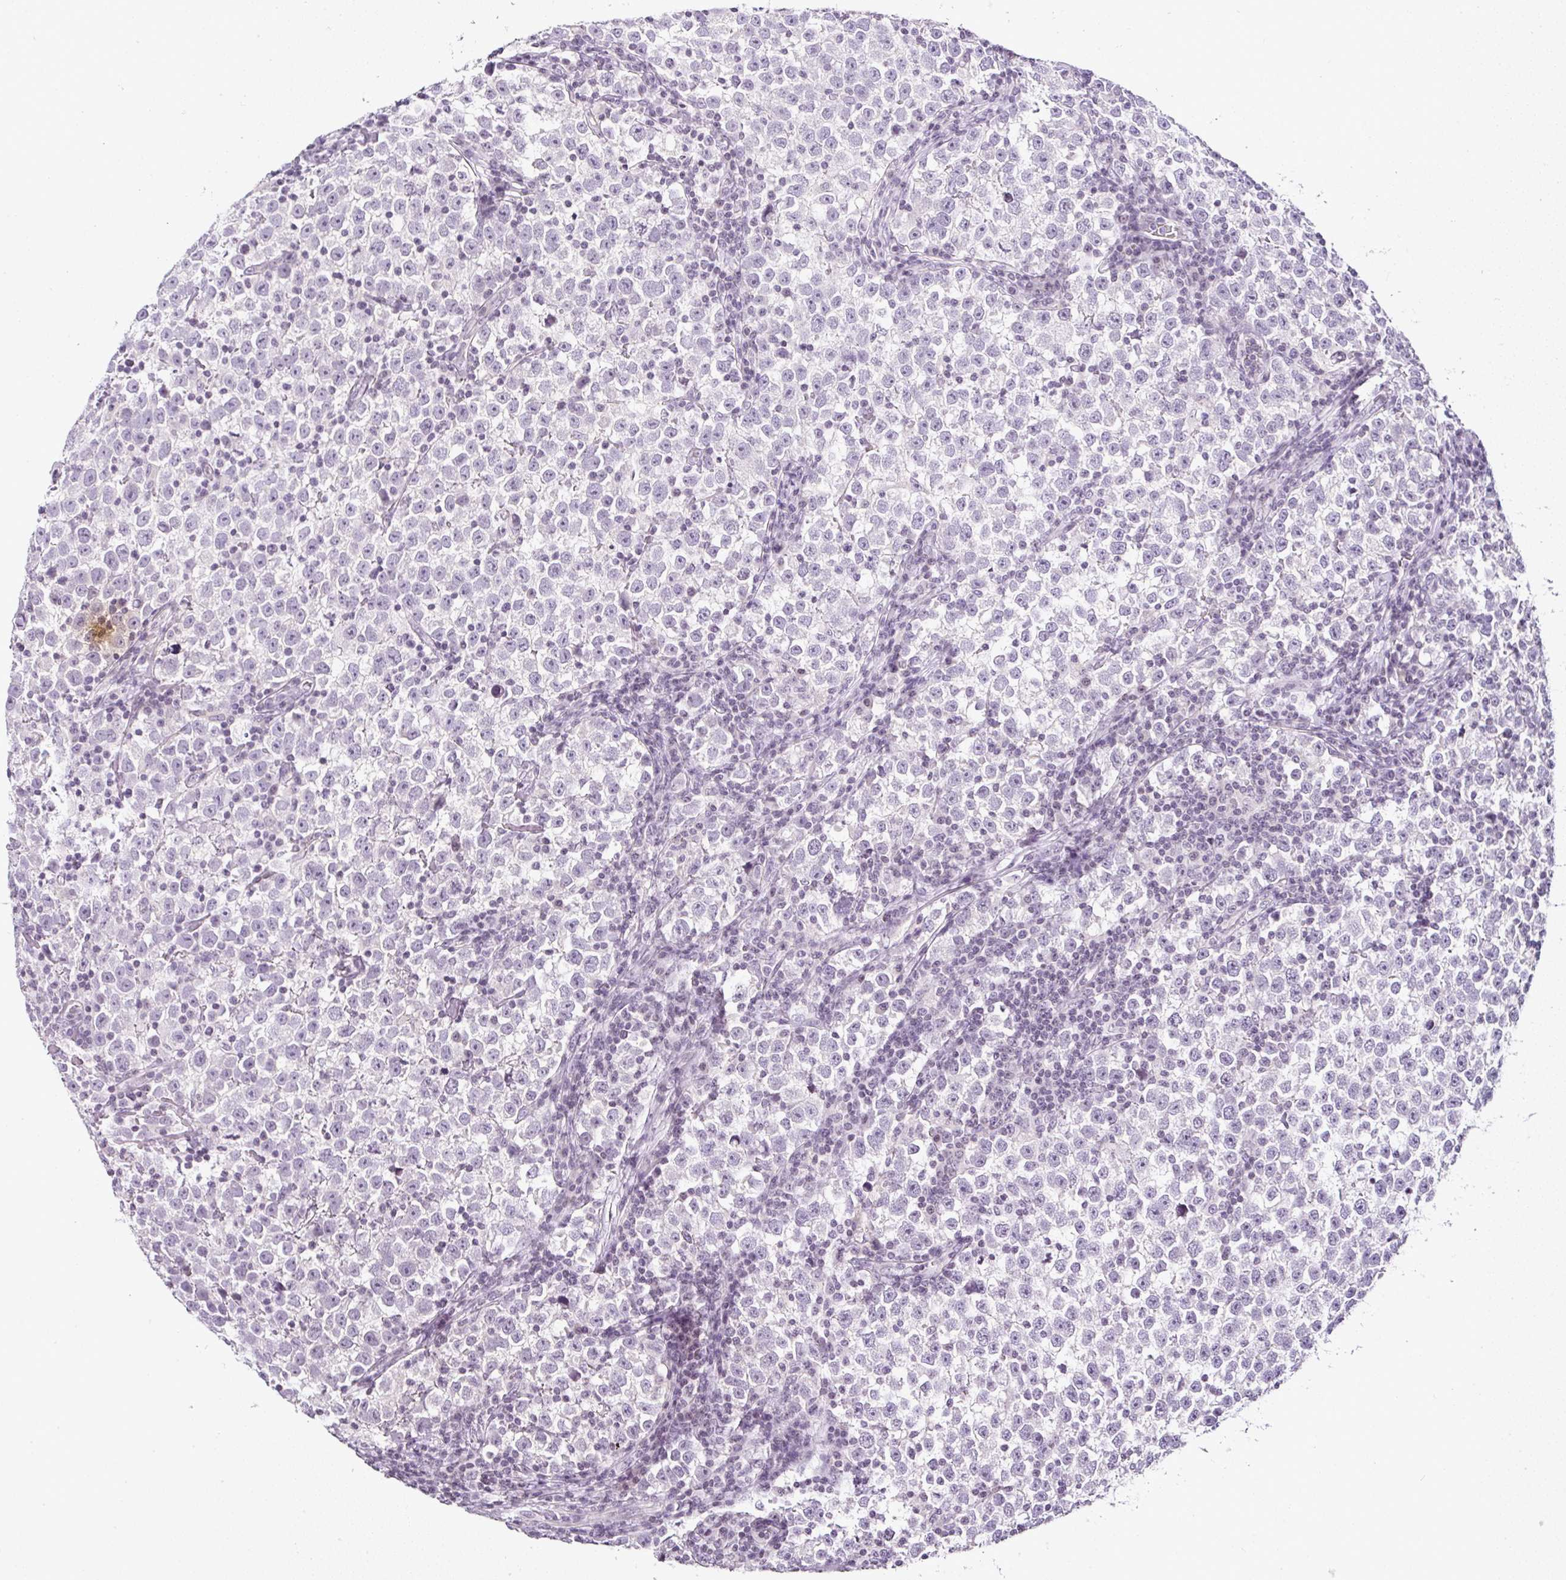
{"staining": {"intensity": "negative", "quantity": "none", "location": "none"}, "tissue": "testis cancer", "cell_type": "Tumor cells", "image_type": "cancer", "snomed": [{"axis": "morphology", "description": "Normal tissue, NOS"}, {"axis": "morphology", "description": "Seminoma, NOS"}, {"axis": "topography", "description": "Testis"}], "caption": "Immunohistochemistry micrograph of neoplastic tissue: testis cancer stained with DAB (3,3'-diaminobenzidine) reveals no significant protein expression in tumor cells. (Brightfield microscopy of DAB immunohistochemistry (IHC) at high magnification).", "gene": "SERPINB3", "patient": {"sex": "male", "age": 43}}